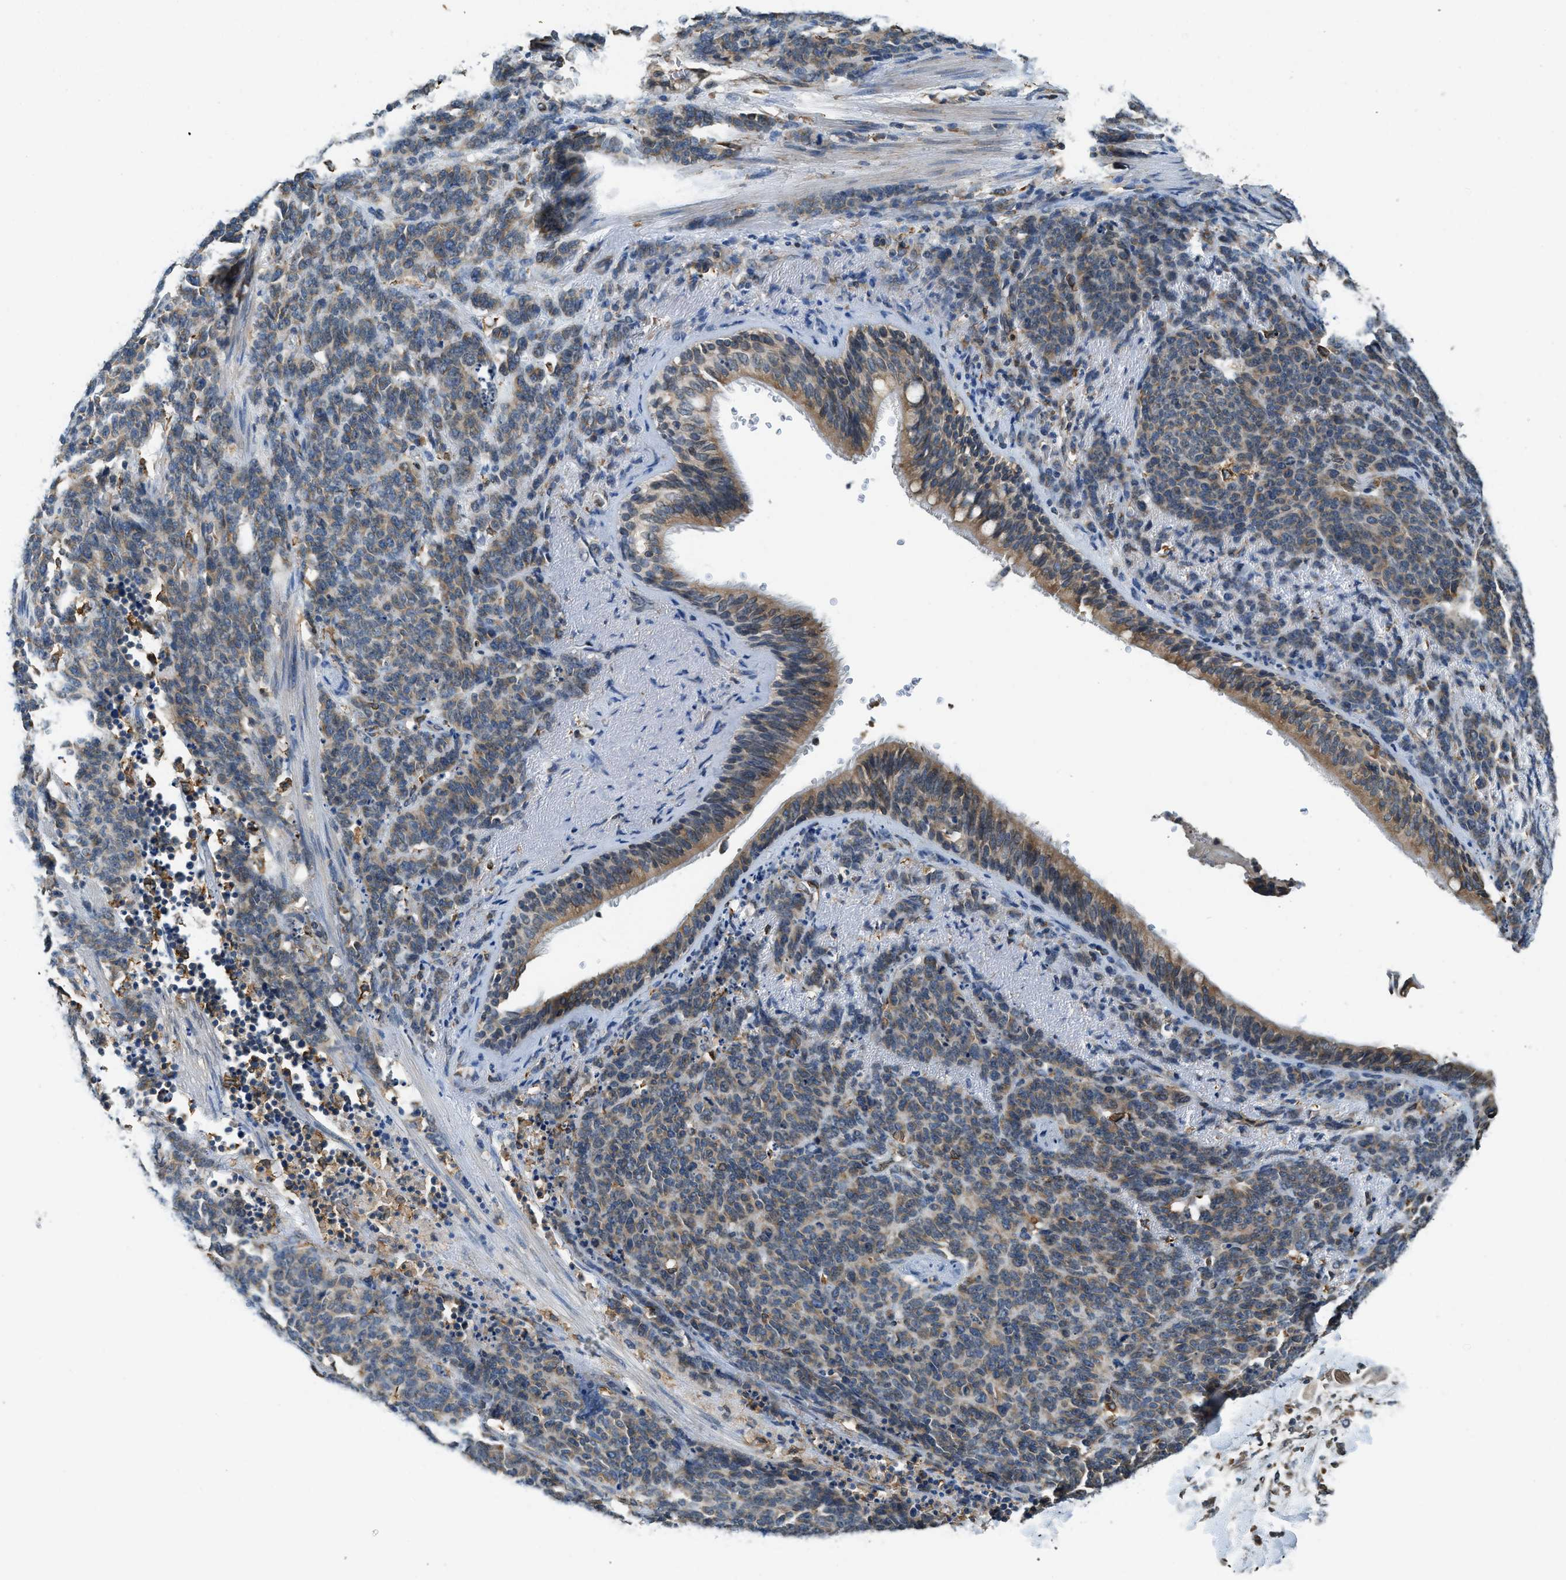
{"staining": {"intensity": "weak", "quantity": "25%-75%", "location": "cytoplasmic/membranous"}, "tissue": "lung cancer", "cell_type": "Tumor cells", "image_type": "cancer", "snomed": [{"axis": "morphology", "description": "Neoplasm, malignant, NOS"}, {"axis": "topography", "description": "Lung"}], "caption": "Weak cytoplasmic/membranous staining is identified in about 25%-75% of tumor cells in lung malignant neoplasm.", "gene": "BCAP31", "patient": {"sex": "female", "age": 58}}